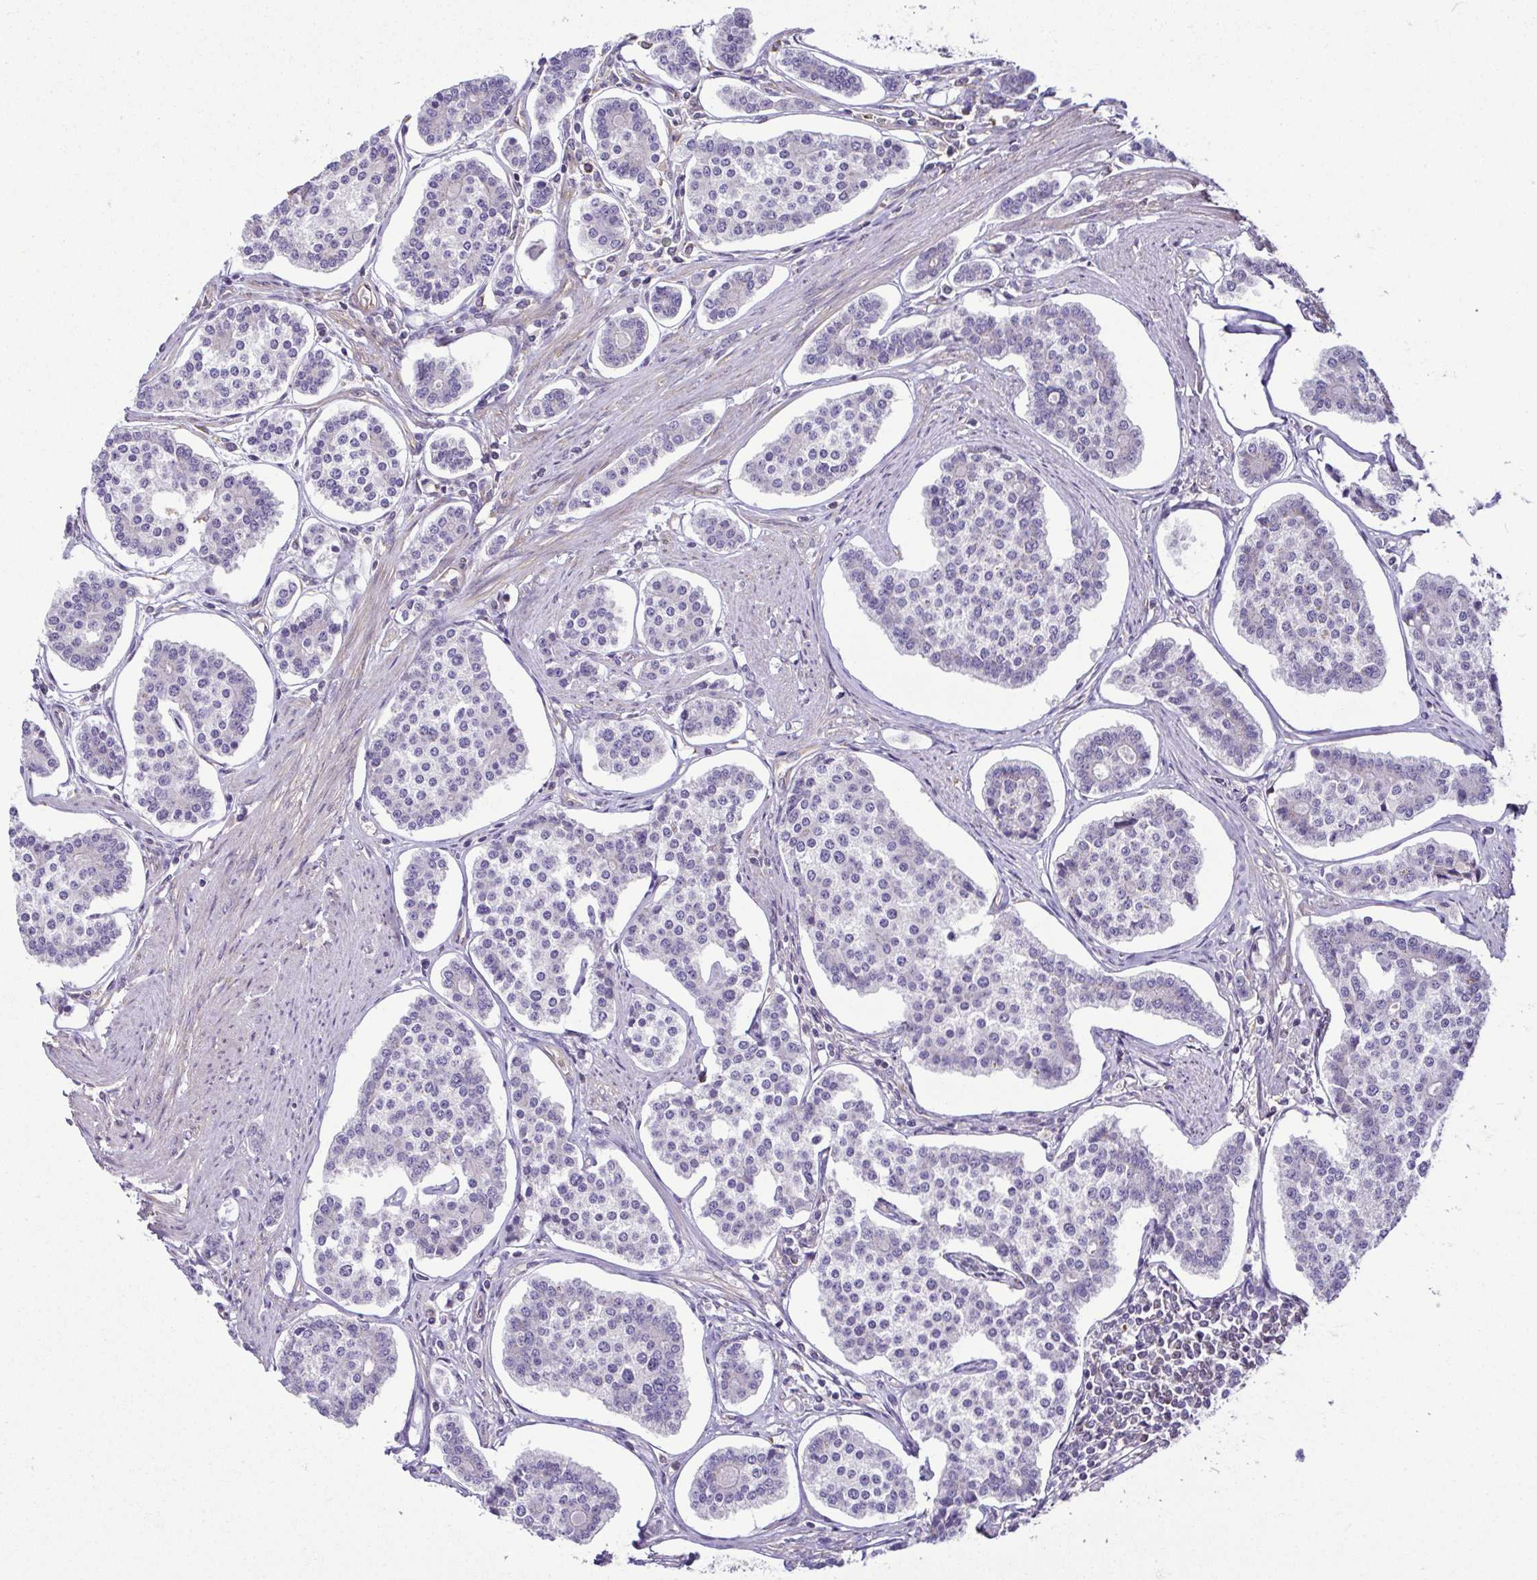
{"staining": {"intensity": "negative", "quantity": "none", "location": "none"}, "tissue": "carcinoid", "cell_type": "Tumor cells", "image_type": "cancer", "snomed": [{"axis": "morphology", "description": "Carcinoid, malignant, NOS"}, {"axis": "topography", "description": "Small intestine"}], "caption": "An immunohistochemistry (IHC) image of carcinoid is shown. There is no staining in tumor cells of carcinoid. (DAB IHC visualized using brightfield microscopy, high magnification).", "gene": "MYL10", "patient": {"sex": "female", "age": 65}}